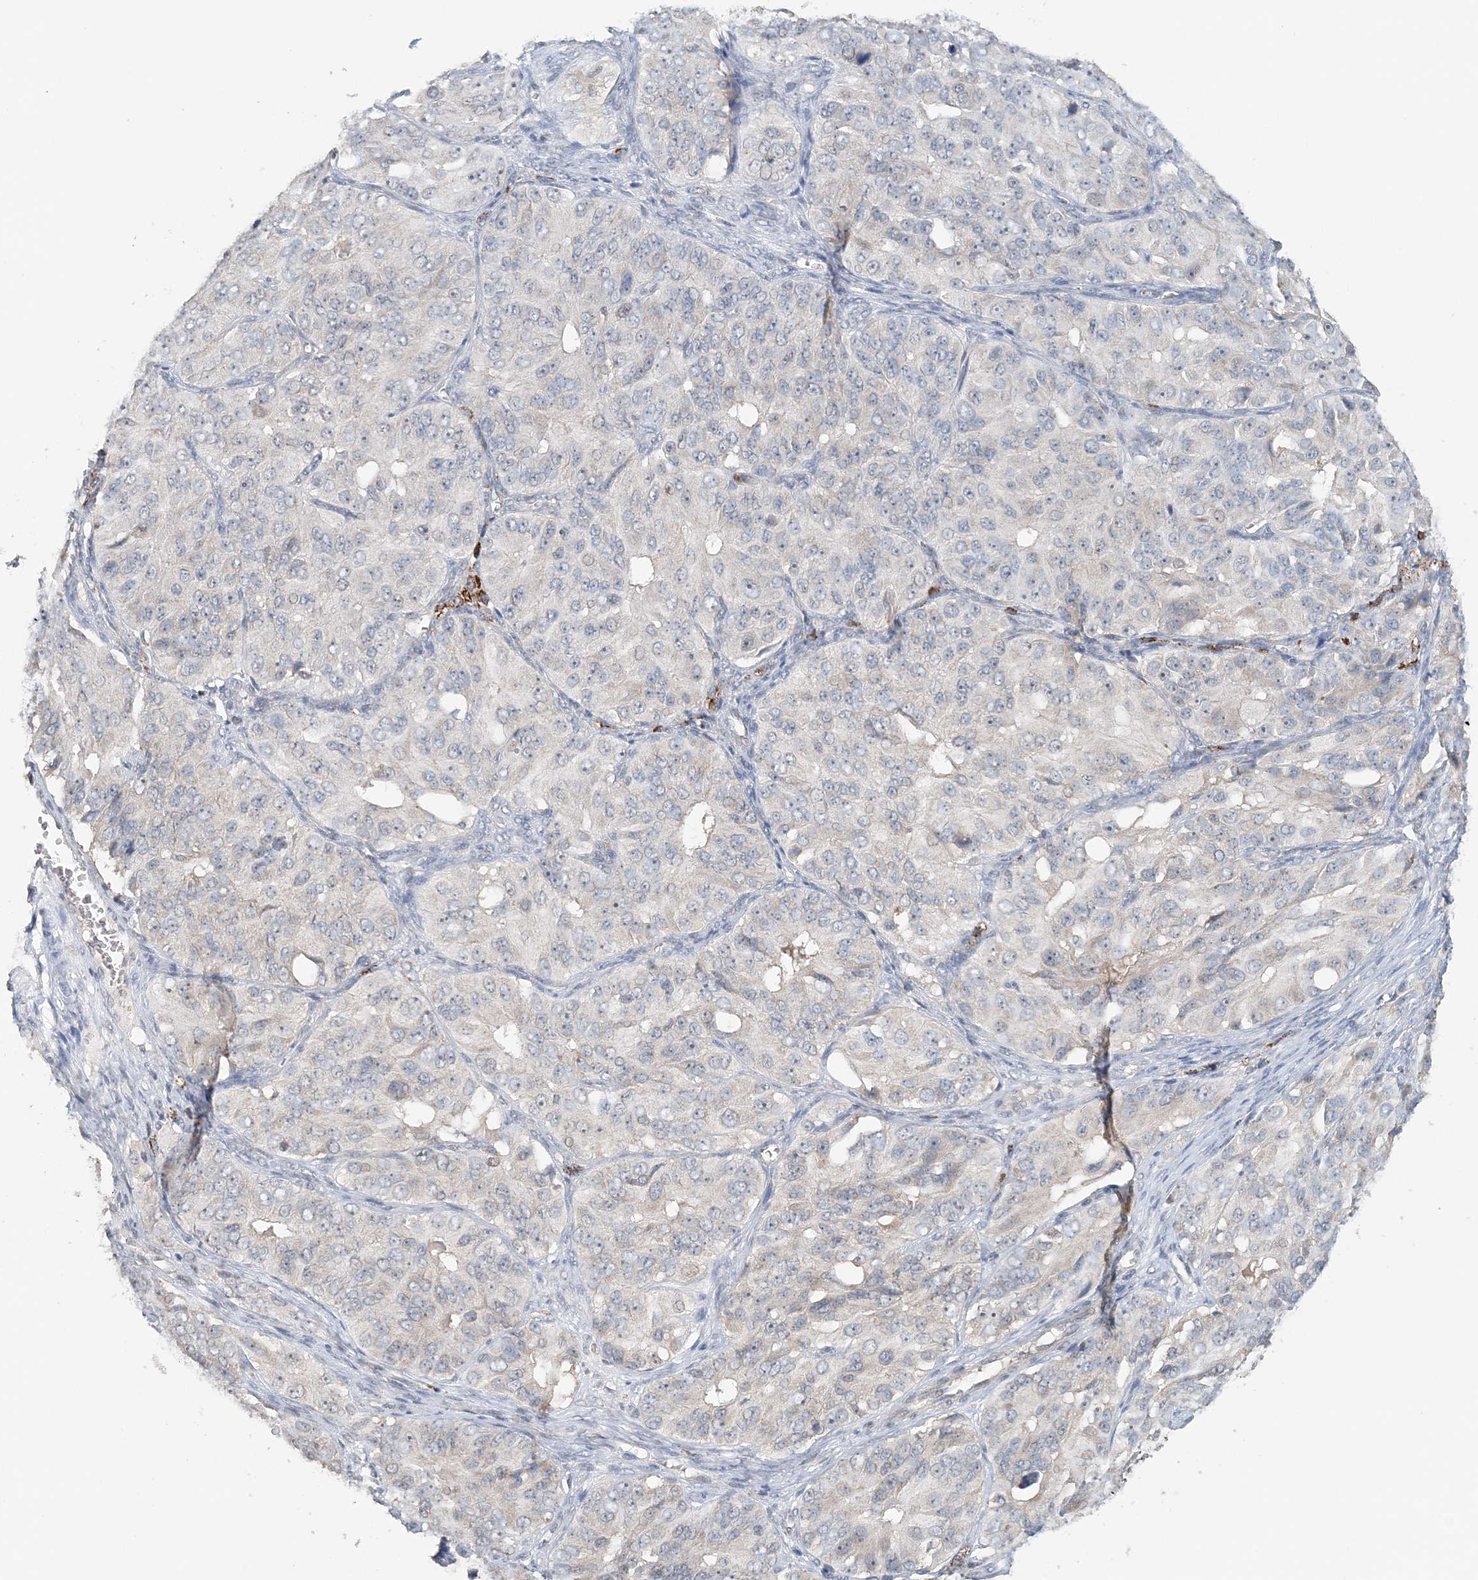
{"staining": {"intensity": "negative", "quantity": "none", "location": "none"}, "tissue": "ovarian cancer", "cell_type": "Tumor cells", "image_type": "cancer", "snomed": [{"axis": "morphology", "description": "Carcinoma, endometroid"}, {"axis": "topography", "description": "Ovary"}], "caption": "Tumor cells show no significant protein positivity in ovarian cancer (endometroid carcinoma). (Brightfield microscopy of DAB IHC at high magnification).", "gene": "FAM110A", "patient": {"sex": "female", "age": 51}}